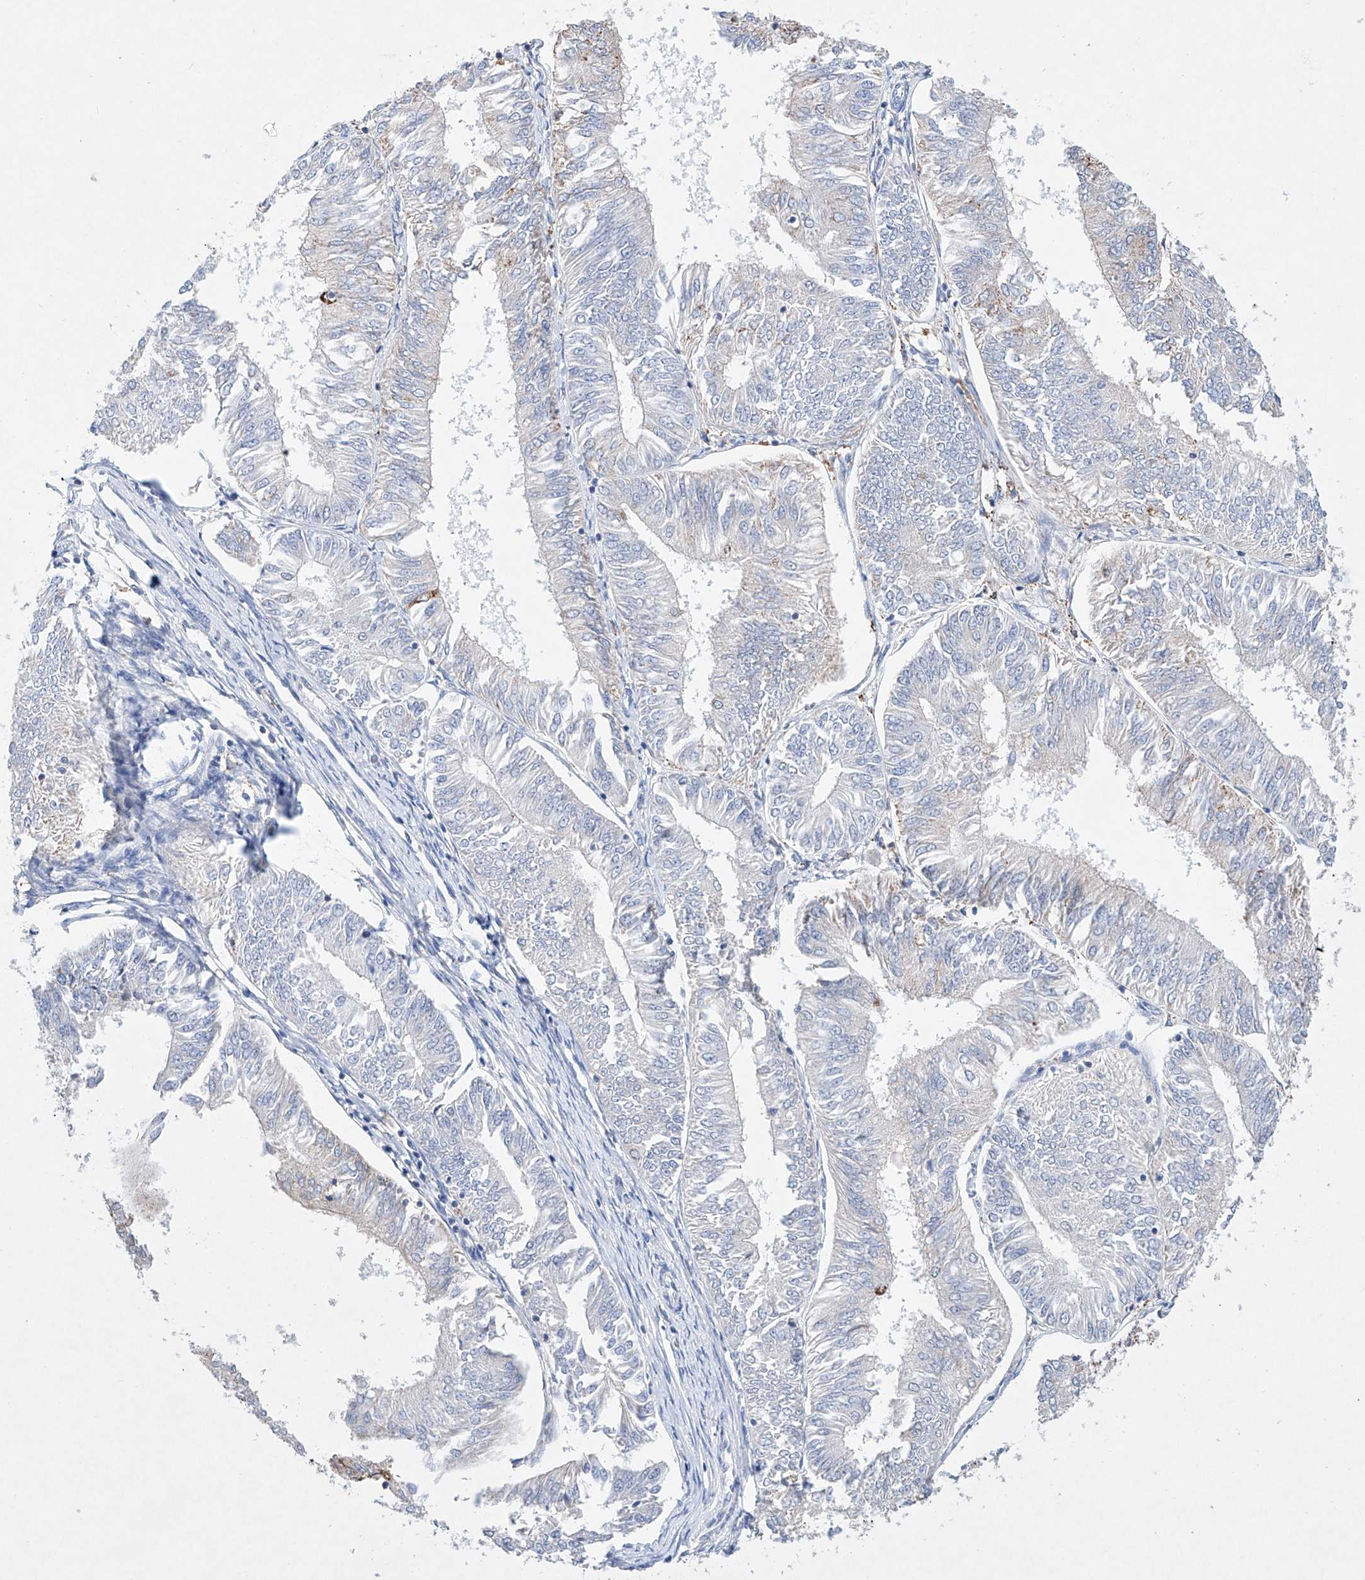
{"staining": {"intensity": "negative", "quantity": "none", "location": "none"}, "tissue": "endometrial cancer", "cell_type": "Tumor cells", "image_type": "cancer", "snomed": [{"axis": "morphology", "description": "Adenocarcinoma, NOS"}, {"axis": "topography", "description": "Endometrium"}], "caption": "Immunohistochemistry (IHC) image of neoplastic tissue: human endometrial cancer stained with DAB (3,3'-diaminobenzidine) exhibits no significant protein expression in tumor cells.", "gene": "NRROS", "patient": {"sex": "female", "age": 58}}